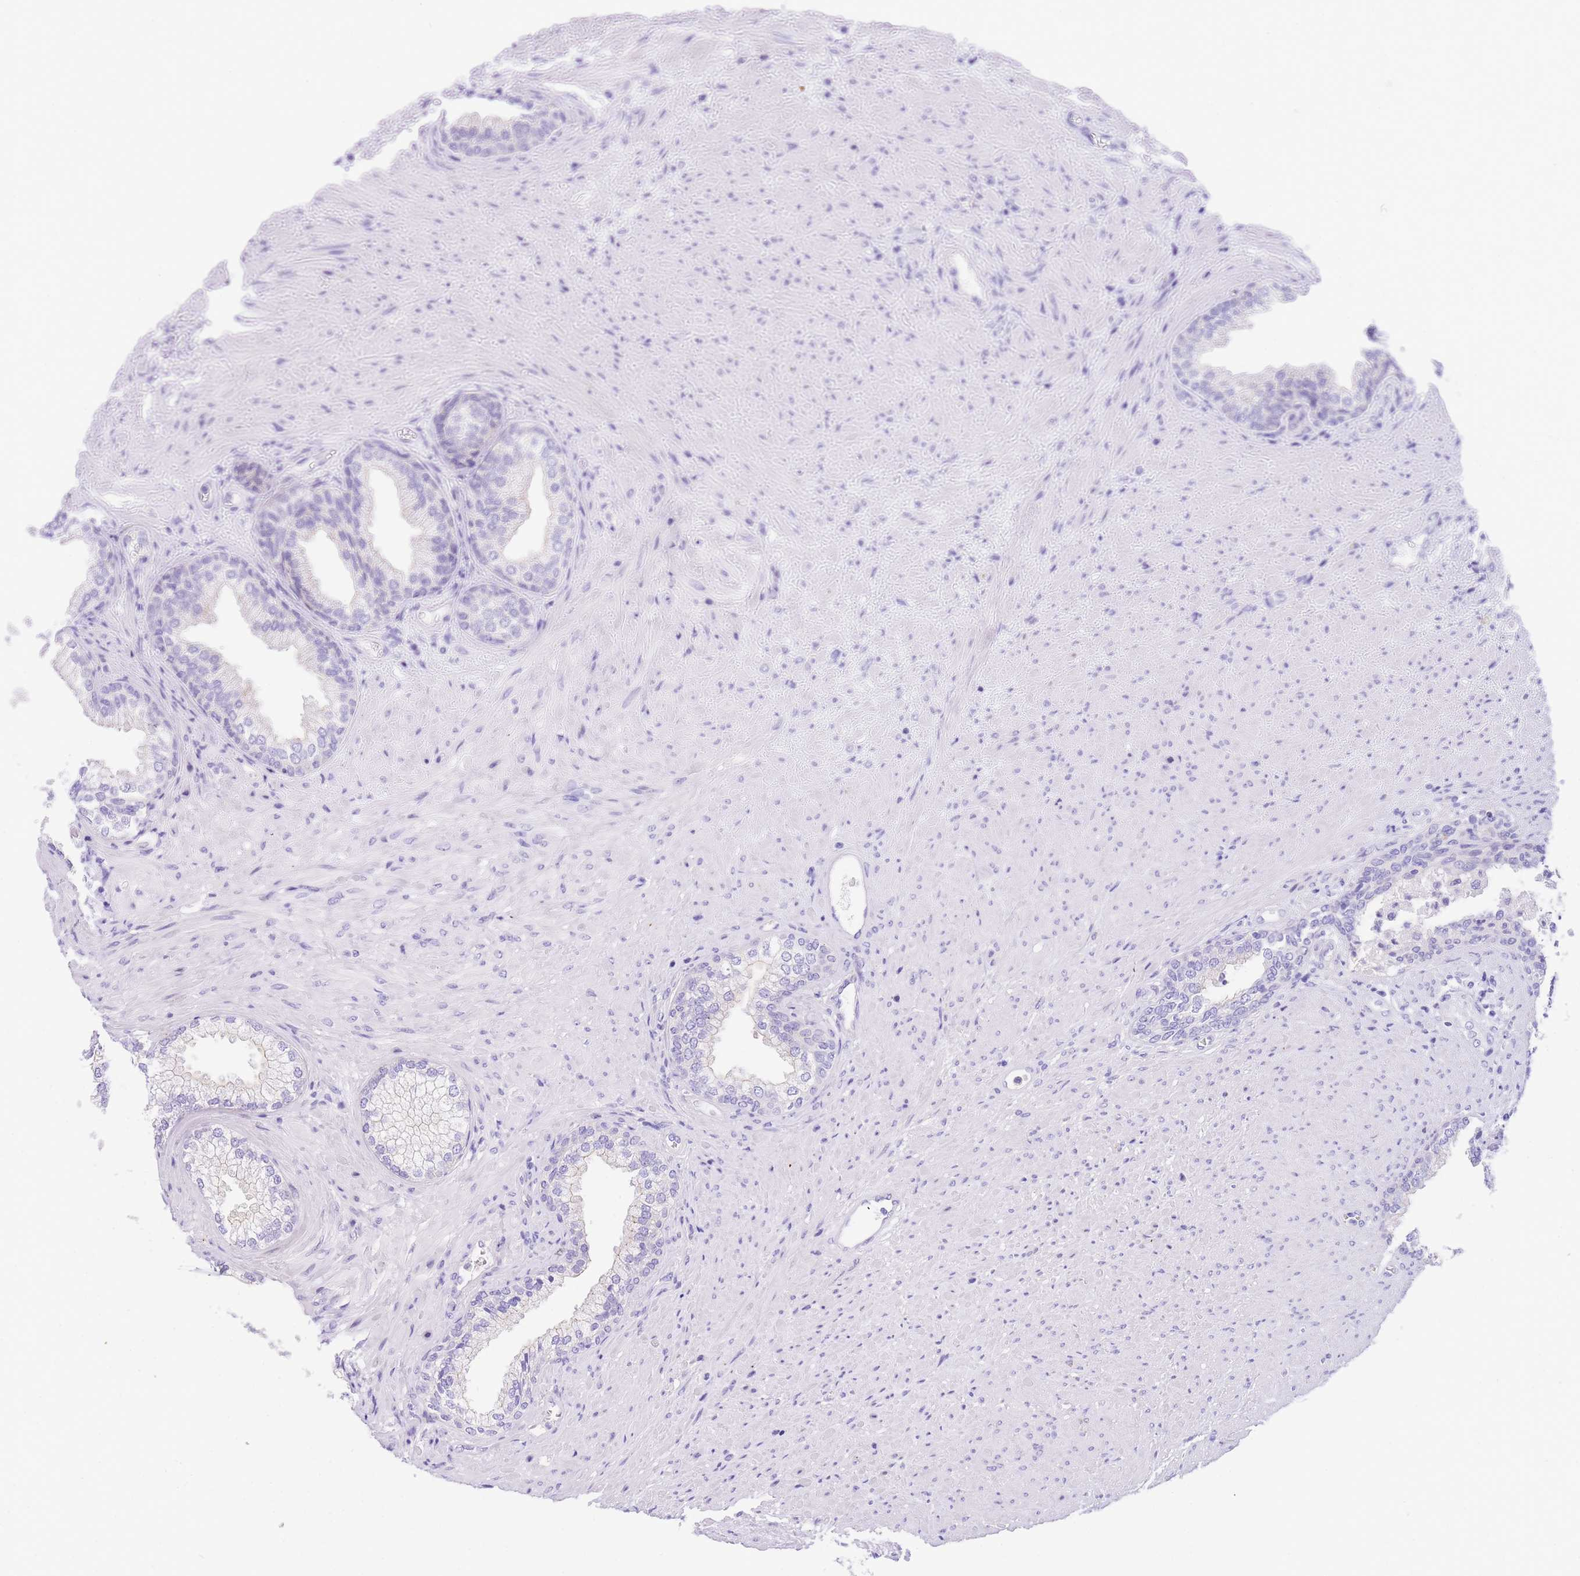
{"staining": {"intensity": "negative", "quantity": "none", "location": "none"}, "tissue": "prostate", "cell_type": "Glandular cells", "image_type": "normal", "snomed": [{"axis": "morphology", "description": "Normal tissue, NOS"}, {"axis": "topography", "description": "Prostate"}], "caption": "Glandular cells show no significant positivity in unremarkable prostate. (Stains: DAB (3,3'-diaminobenzidine) immunohistochemistry (IHC) with hematoxylin counter stain, Microscopy: brightfield microscopy at high magnification).", "gene": "TIFAB", "patient": {"sex": "male", "age": 76}}